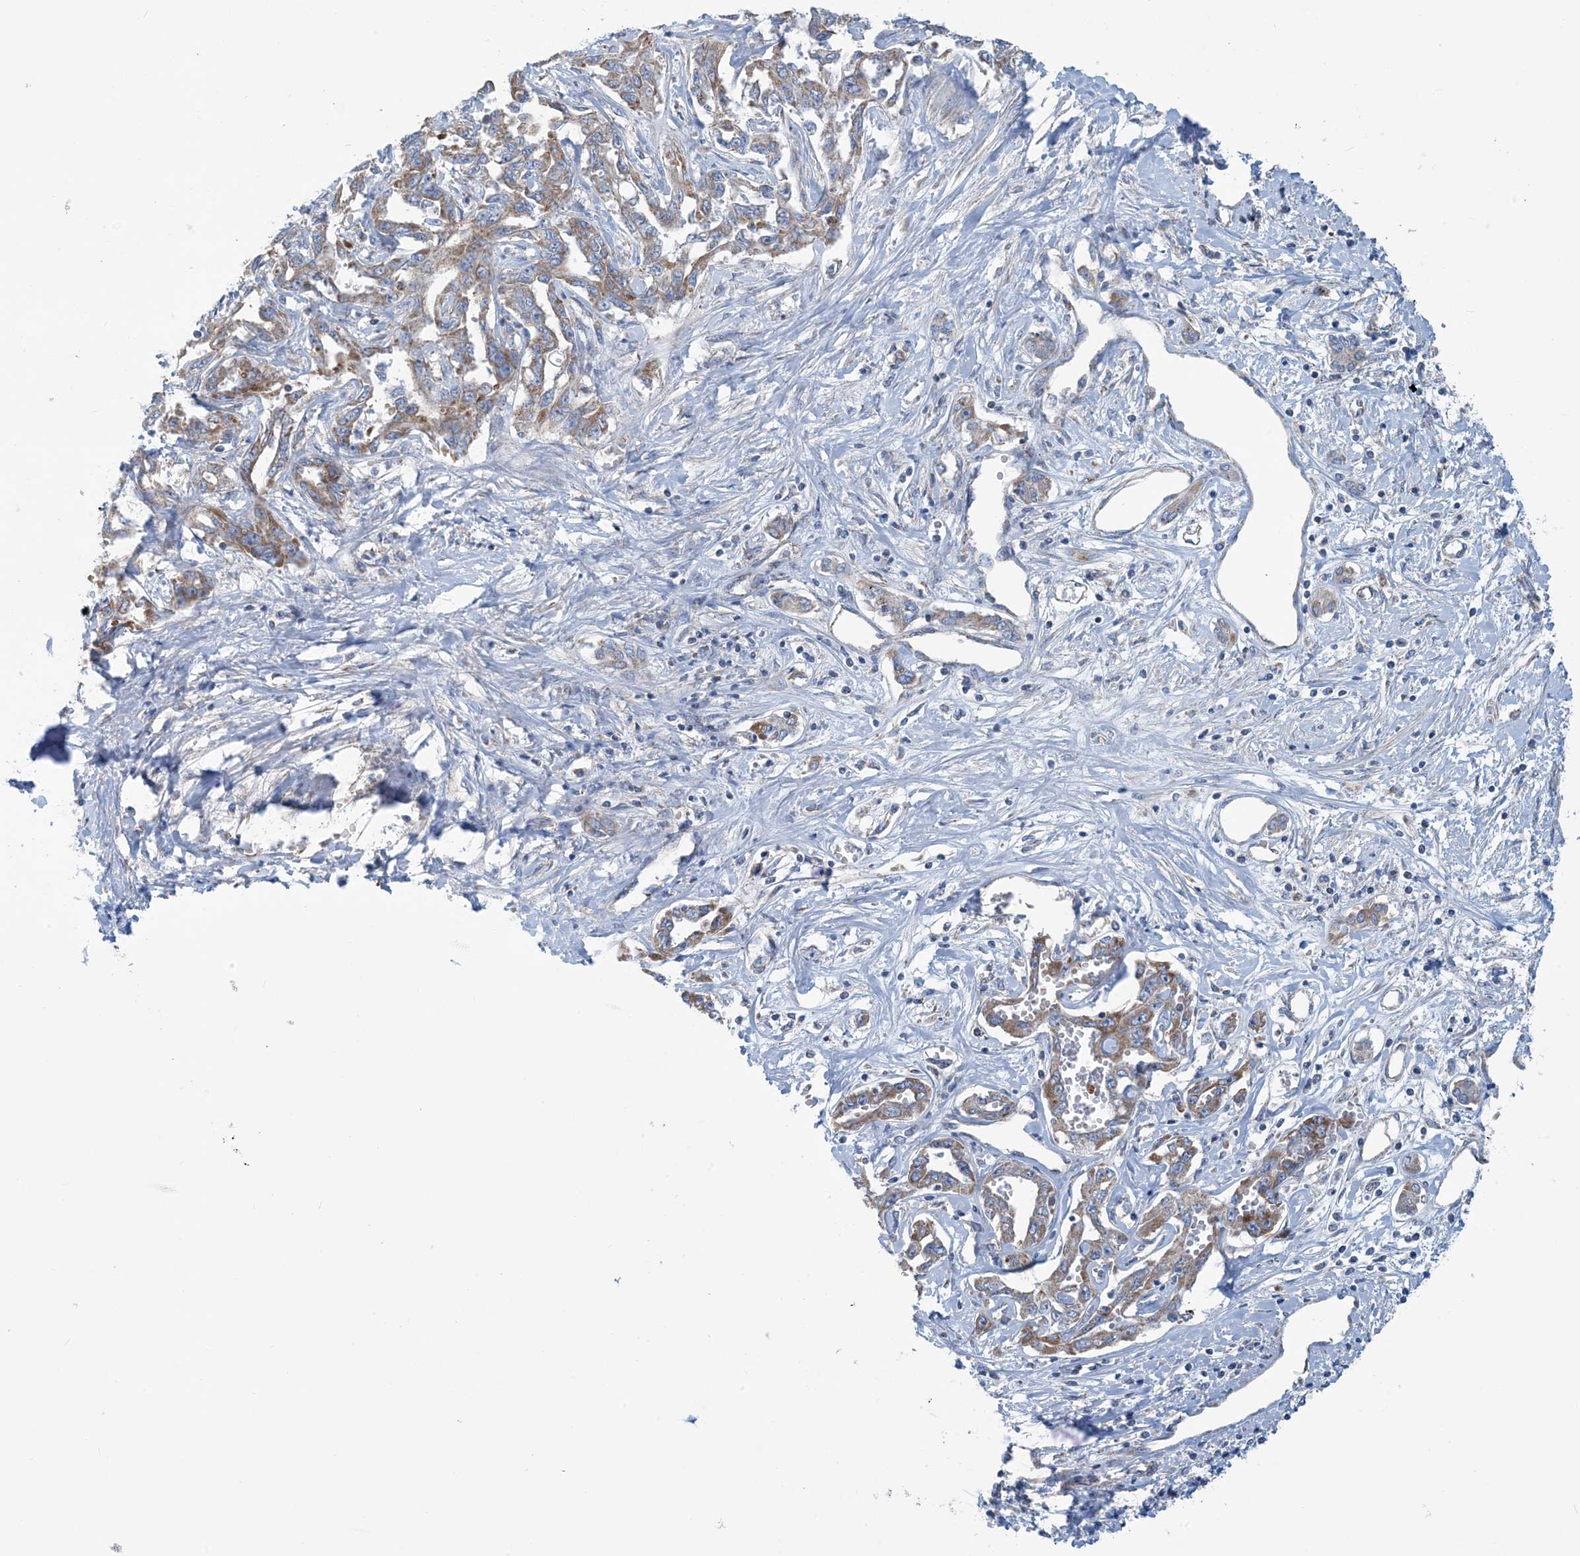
{"staining": {"intensity": "moderate", "quantity": ">75%", "location": "cytoplasmic/membranous"}, "tissue": "liver cancer", "cell_type": "Tumor cells", "image_type": "cancer", "snomed": [{"axis": "morphology", "description": "Cholangiocarcinoma"}, {"axis": "topography", "description": "Liver"}], "caption": "IHC of human liver cancer exhibits medium levels of moderate cytoplasmic/membranous staining in approximately >75% of tumor cells.", "gene": "PHOSPHO2", "patient": {"sex": "male", "age": 59}}